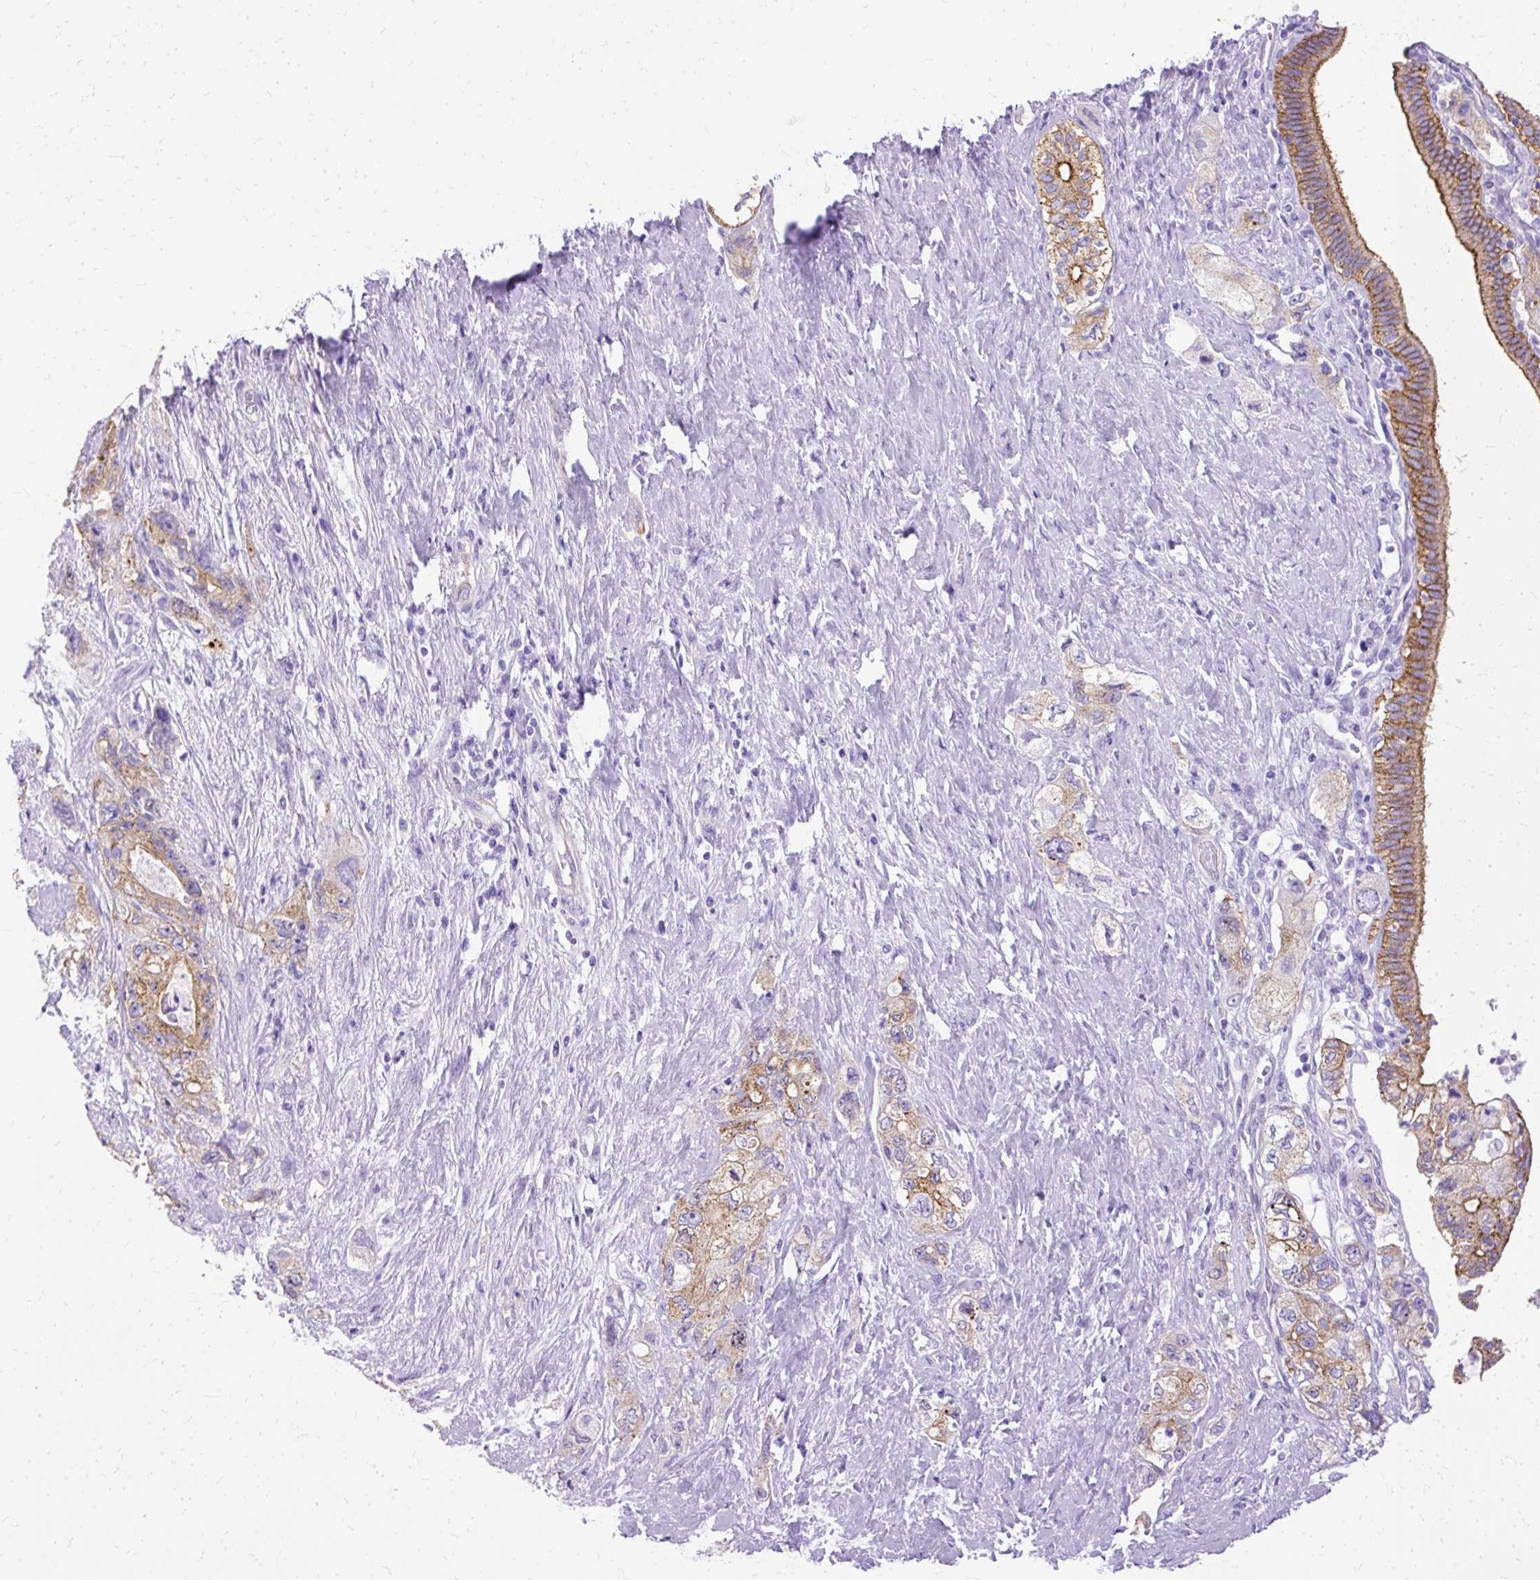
{"staining": {"intensity": "moderate", "quantity": ">75%", "location": "cytoplasmic/membranous"}, "tissue": "pancreatic cancer", "cell_type": "Tumor cells", "image_type": "cancer", "snomed": [{"axis": "morphology", "description": "Adenocarcinoma, NOS"}, {"axis": "topography", "description": "Pancreas"}], "caption": "This image exhibits pancreatic adenocarcinoma stained with immunohistochemistry (IHC) to label a protein in brown. The cytoplasmic/membranous of tumor cells show moderate positivity for the protein. Nuclei are counter-stained blue.", "gene": "MYO6", "patient": {"sex": "female", "age": 73}}